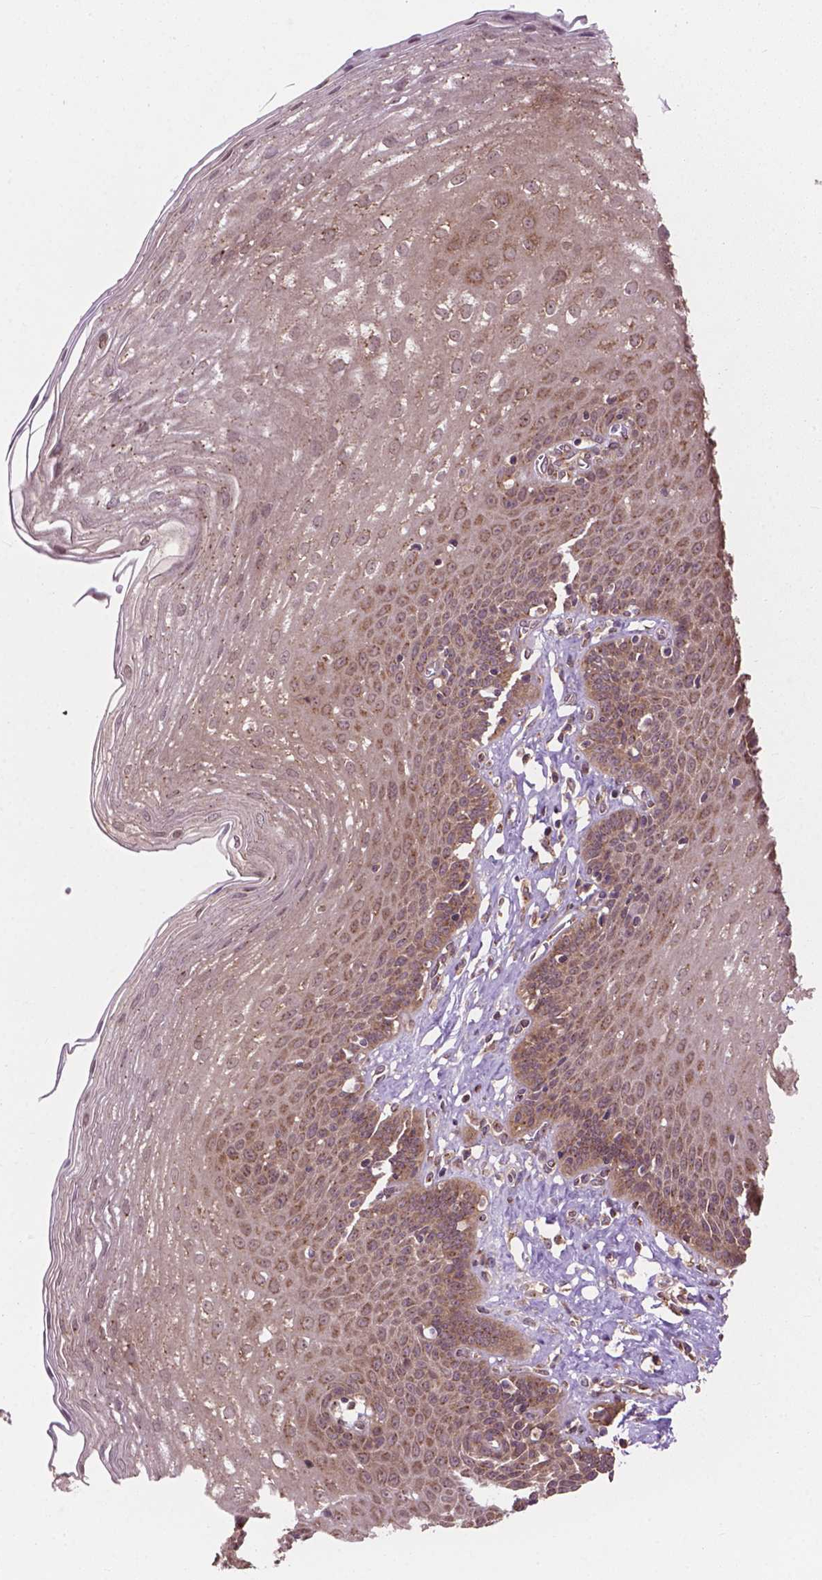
{"staining": {"intensity": "moderate", "quantity": "25%-75%", "location": "cytoplasmic/membranous"}, "tissue": "esophagus", "cell_type": "Squamous epithelial cells", "image_type": "normal", "snomed": [{"axis": "morphology", "description": "Normal tissue, NOS"}, {"axis": "topography", "description": "Esophagus"}], "caption": "A brown stain shows moderate cytoplasmic/membranous expression of a protein in squamous epithelial cells of normal esophagus. The staining is performed using DAB brown chromogen to label protein expression. The nuclei are counter-stained blue using hematoxylin.", "gene": "PPP1CB", "patient": {"sex": "female", "age": 81}}